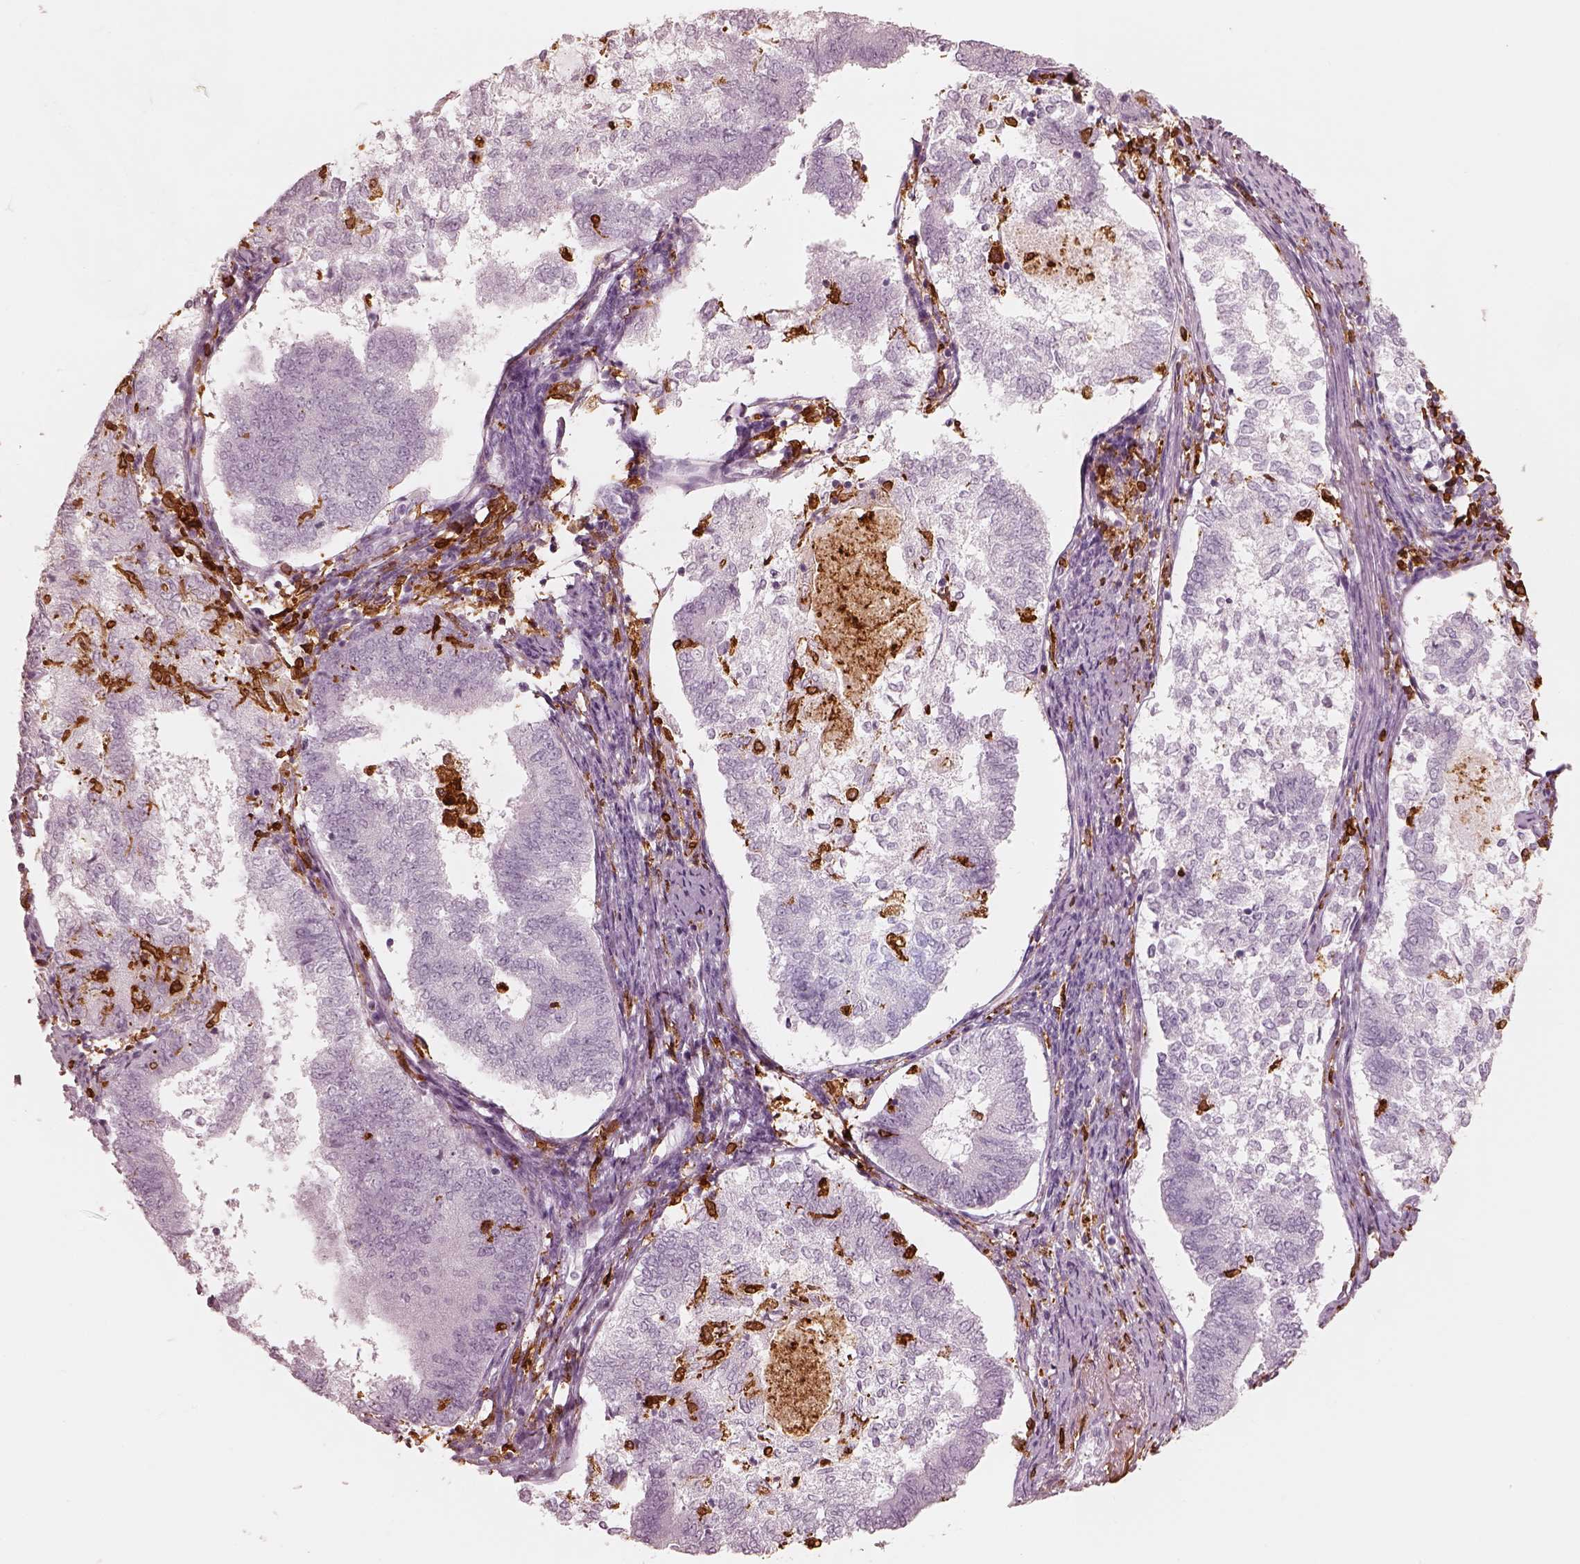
{"staining": {"intensity": "negative", "quantity": "none", "location": "none"}, "tissue": "endometrial cancer", "cell_type": "Tumor cells", "image_type": "cancer", "snomed": [{"axis": "morphology", "description": "Adenocarcinoma, NOS"}, {"axis": "topography", "description": "Endometrium"}], "caption": "High power microscopy photomicrograph of an immunohistochemistry image of endometrial cancer (adenocarcinoma), revealing no significant expression in tumor cells.", "gene": "ALOX5", "patient": {"sex": "female", "age": 65}}